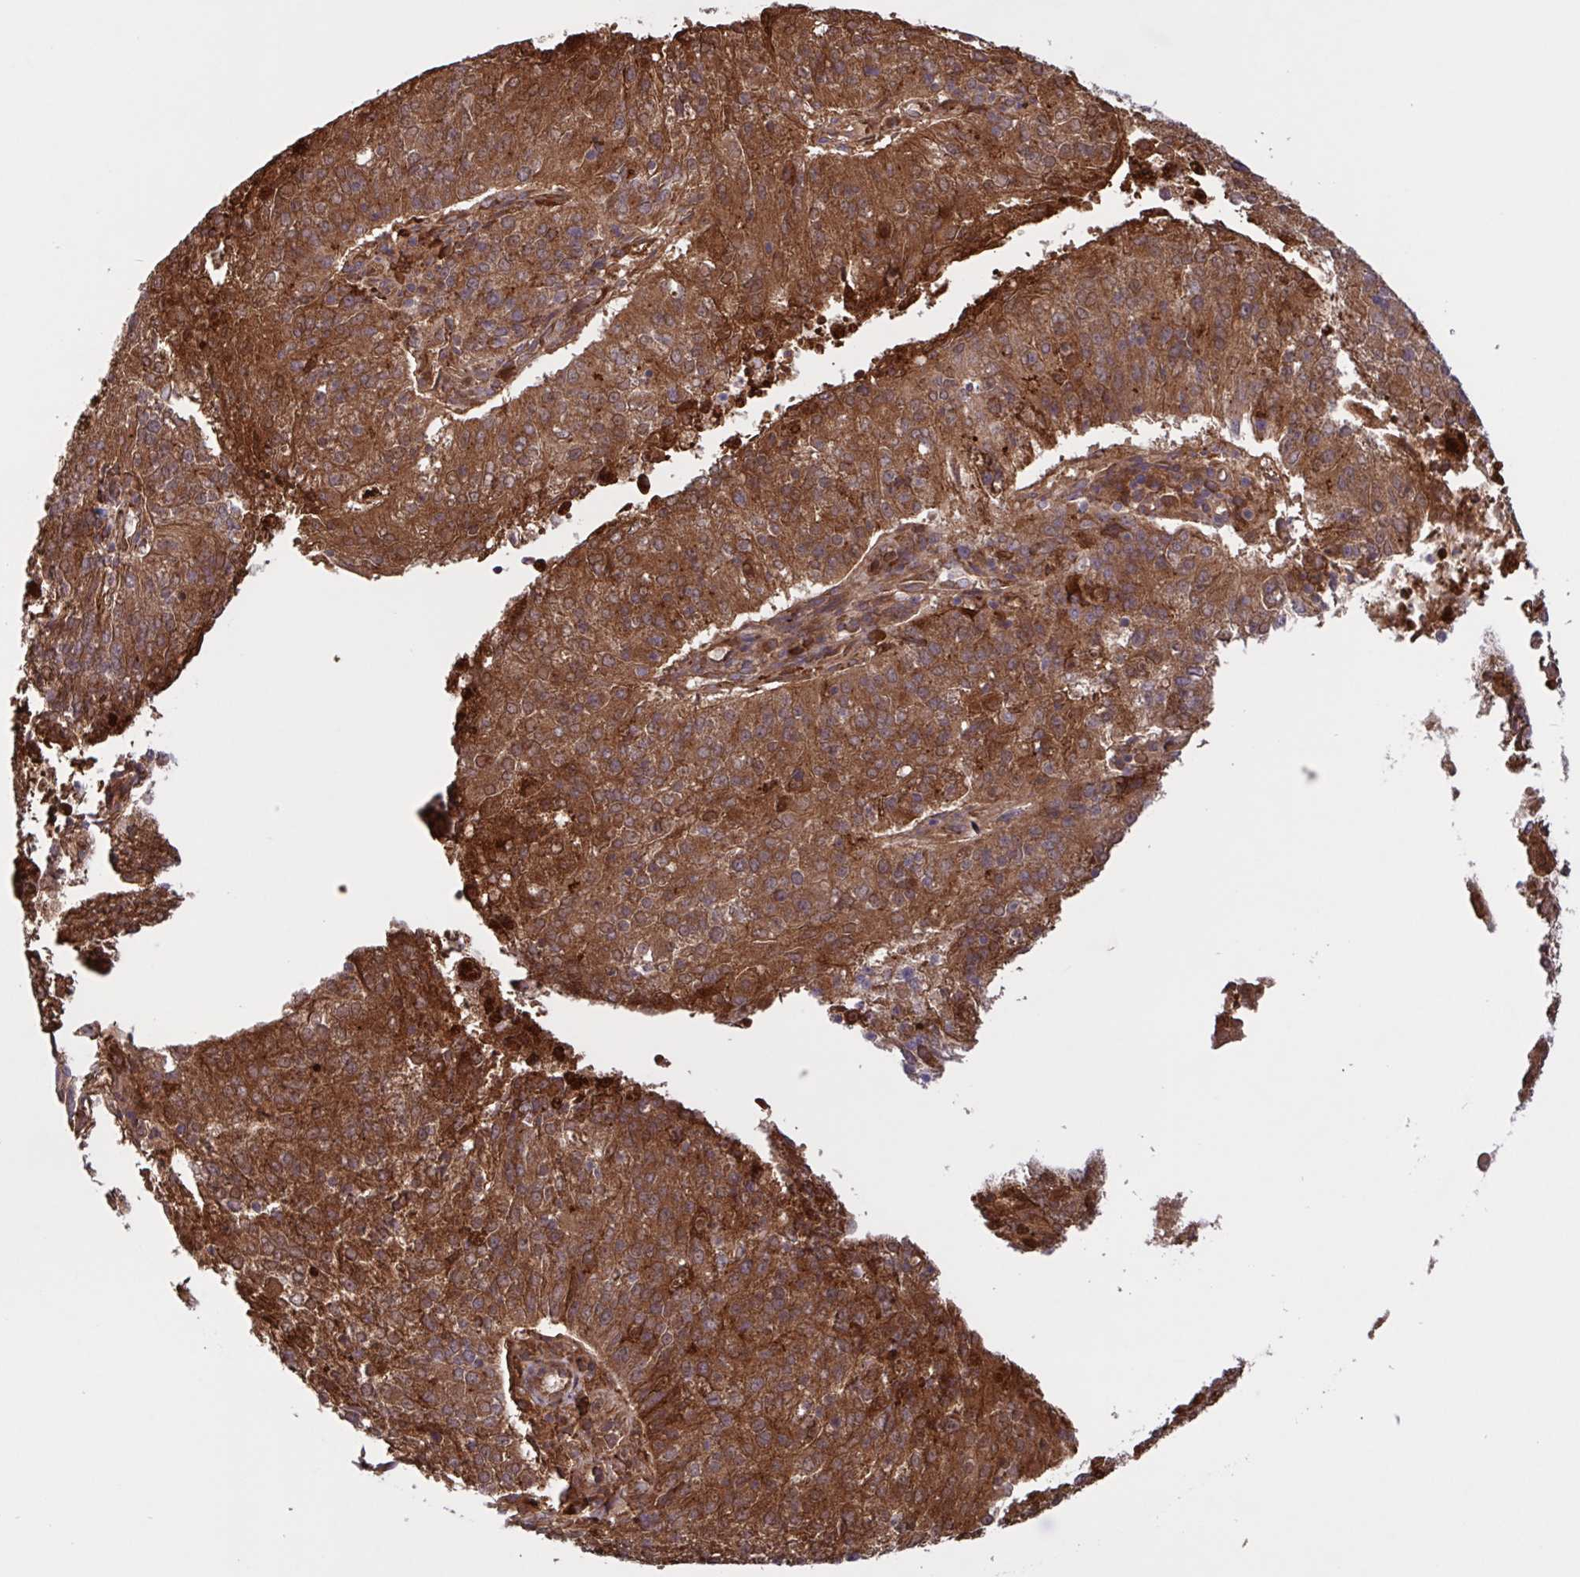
{"staining": {"intensity": "strong", "quantity": ">75%", "location": "cytoplasmic/membranous"}, "tissue": "endometrial cancer", "cell_type": "Tumor cells", "image_type": "cancer", "snomed": [{"axis": "morphology", "description": "Adenocarcinoma, NOS"}, {"axis": "topography", "description": "Endometrium"}], "caption": "Immunohistochemistry (IHC) of endometrial cancer (adenocarcinoma) reveals high levels of strong cytoplasmic/membranous expression in about >75% of tumor cells.", "gene": "INTS10", "patient": {"sex": "female", "age": 82}}